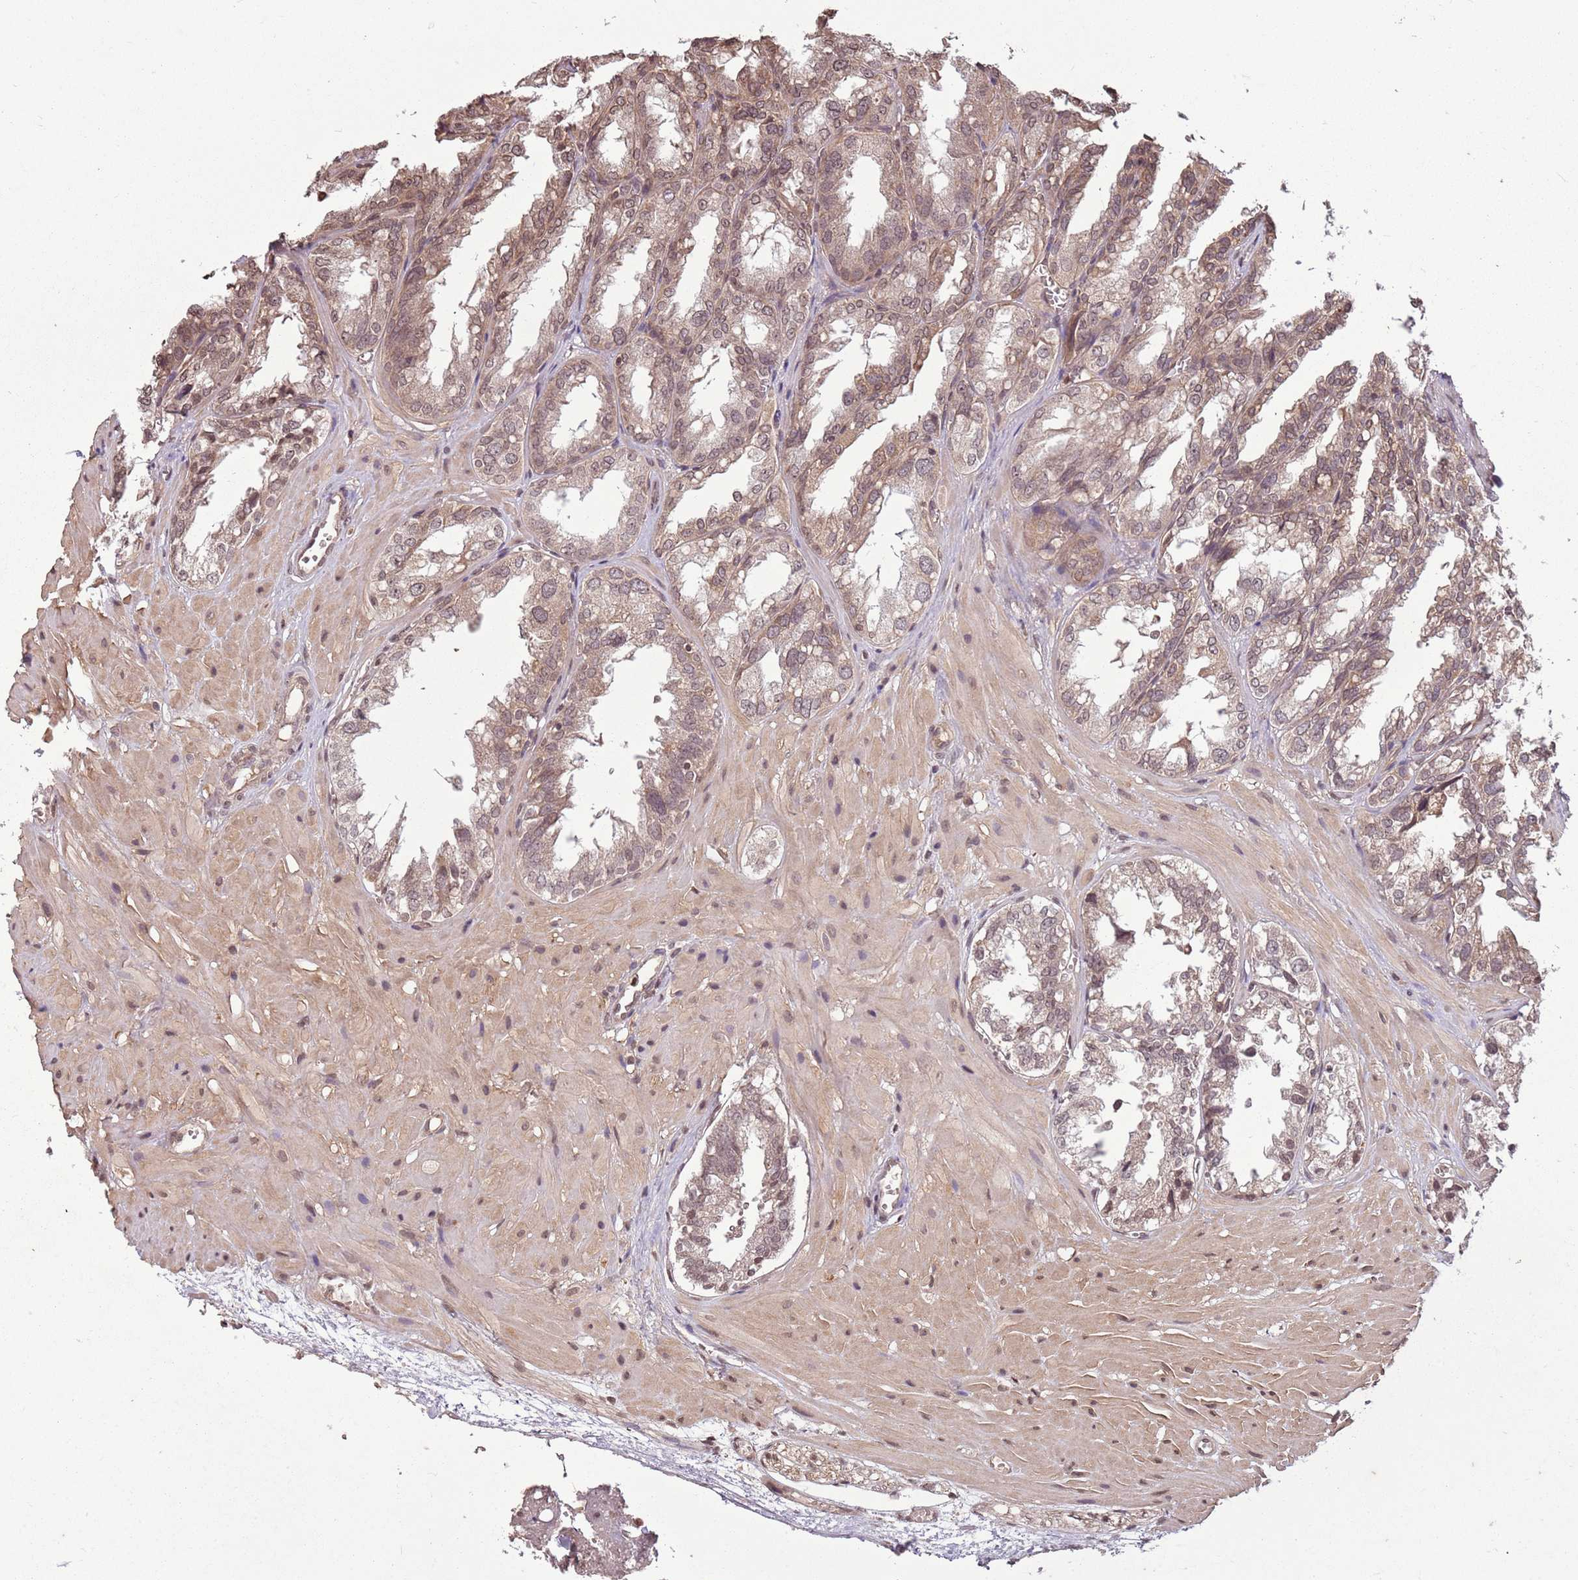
{"staining": {"intensity": "weak", "quantity": ">75%", "location": "cytoplasmic/membranous,nuclear"}, "tissue": "seminal vesicle", "cell_type": "Glandular cells", "image_type": "normal", "snomed": [{"axis": "morphology", "description": "Normal tissue, NOS"}, {"axis": "topography", "description": "Prostate"}, {"axis": "topography", "description": "Seminal veicle"}], "caption": "Immunohistochemical staining of unremarkable human seminal vesicle reveals weak cytoplasmic/membranous,nuclear protein positivity in about >75% of glandular cells.", "gene": "CAPN9", "patient": {"sex": "male", "age": 51}}